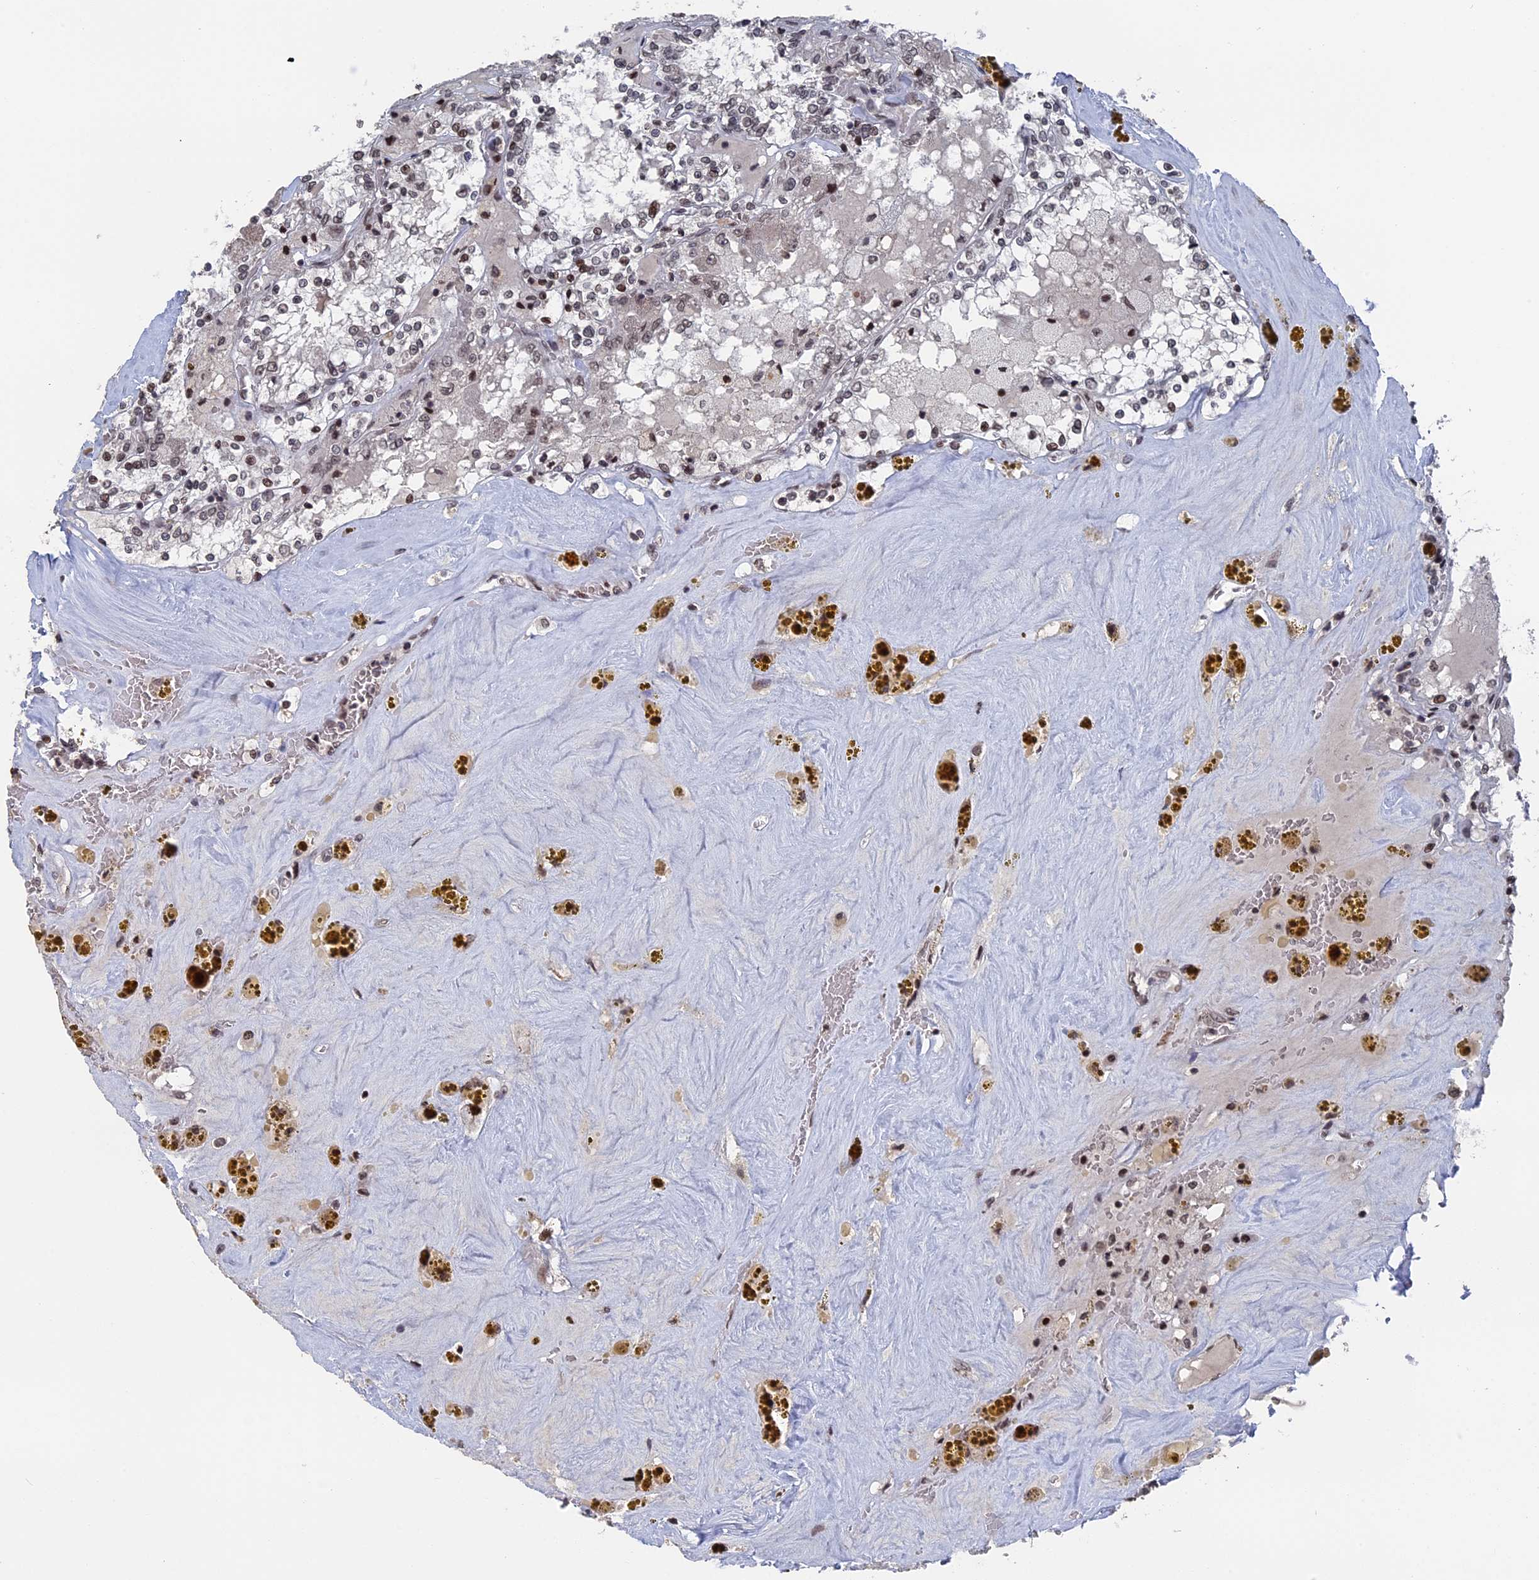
{"staining": {"intensity": "weak", "quantity": ">75%", "location": "nuclear"}, "tissue": "renal cancer", "cell_type": "Tumor cells", "image_type": "cancer", "snomed": [{"axis": "morphology", "description": "Adenocarcinoma, NOS"}, {"axis": "topography", "description": "Kidney"}], "caption": "A photomicrograph of renal cancer stained for a protein shows weak nuclear brown staining in tumor cells.", "gene": "NR2C2AP", "patient": {"sex": "female", "age": 56}}